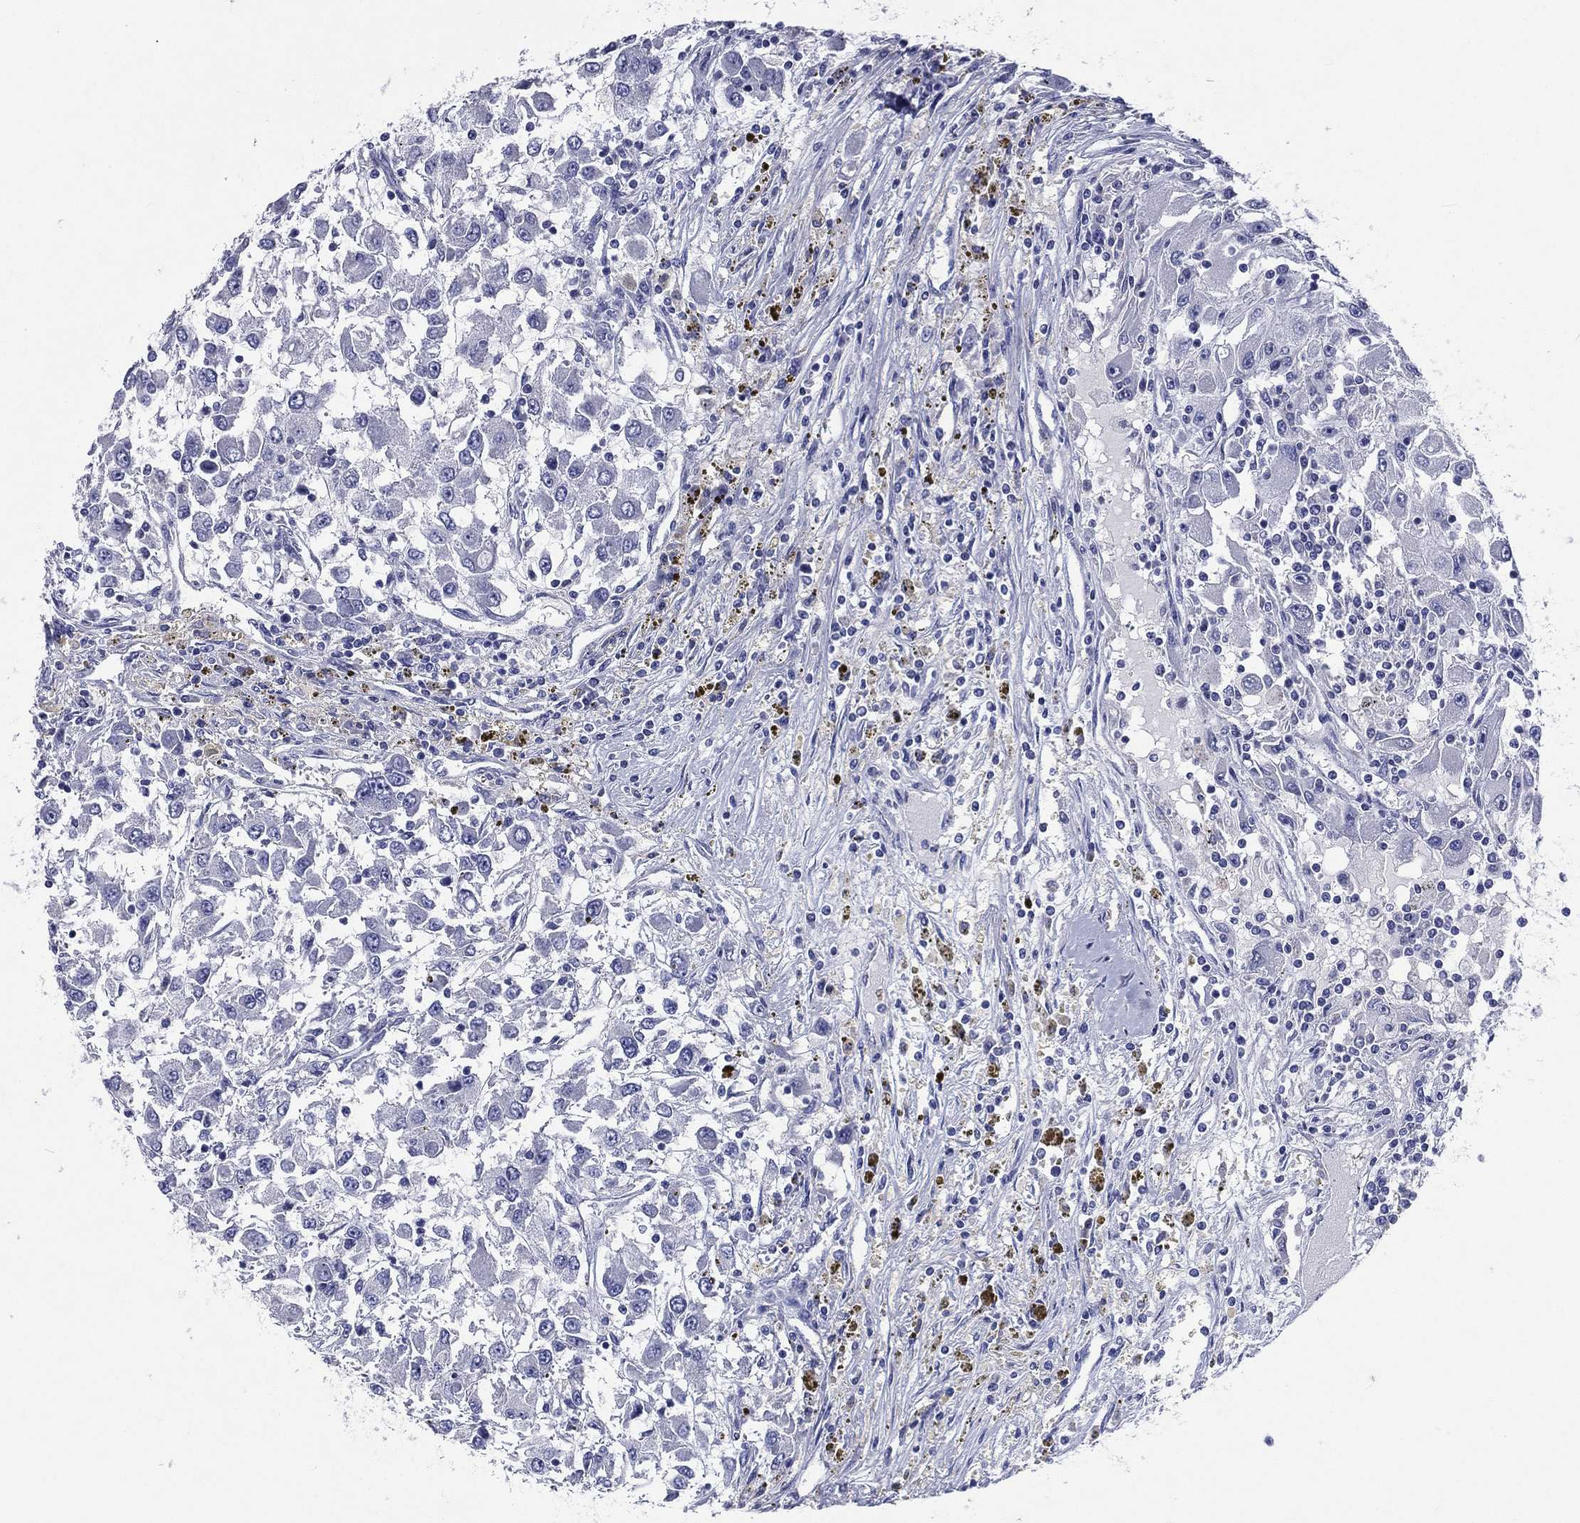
{"staining": {"intensity": "negative", "quantity": "none", "location": "none"}, "tissue": "renal cancer", "cell_type": "Tumor cells", "image_type": "cancer", "snomed": [{"axis": "morphology", "description": "Adenocarcinoma, NOS"}, {"axis": "topography", "description": "Kidney"}], "caption": "Adenocarcinoma (renal) stained for a protein using IHC displays no expression tumor cells.", "gene": "TGM1", "patient": {"sex": "female", "age": 67}}